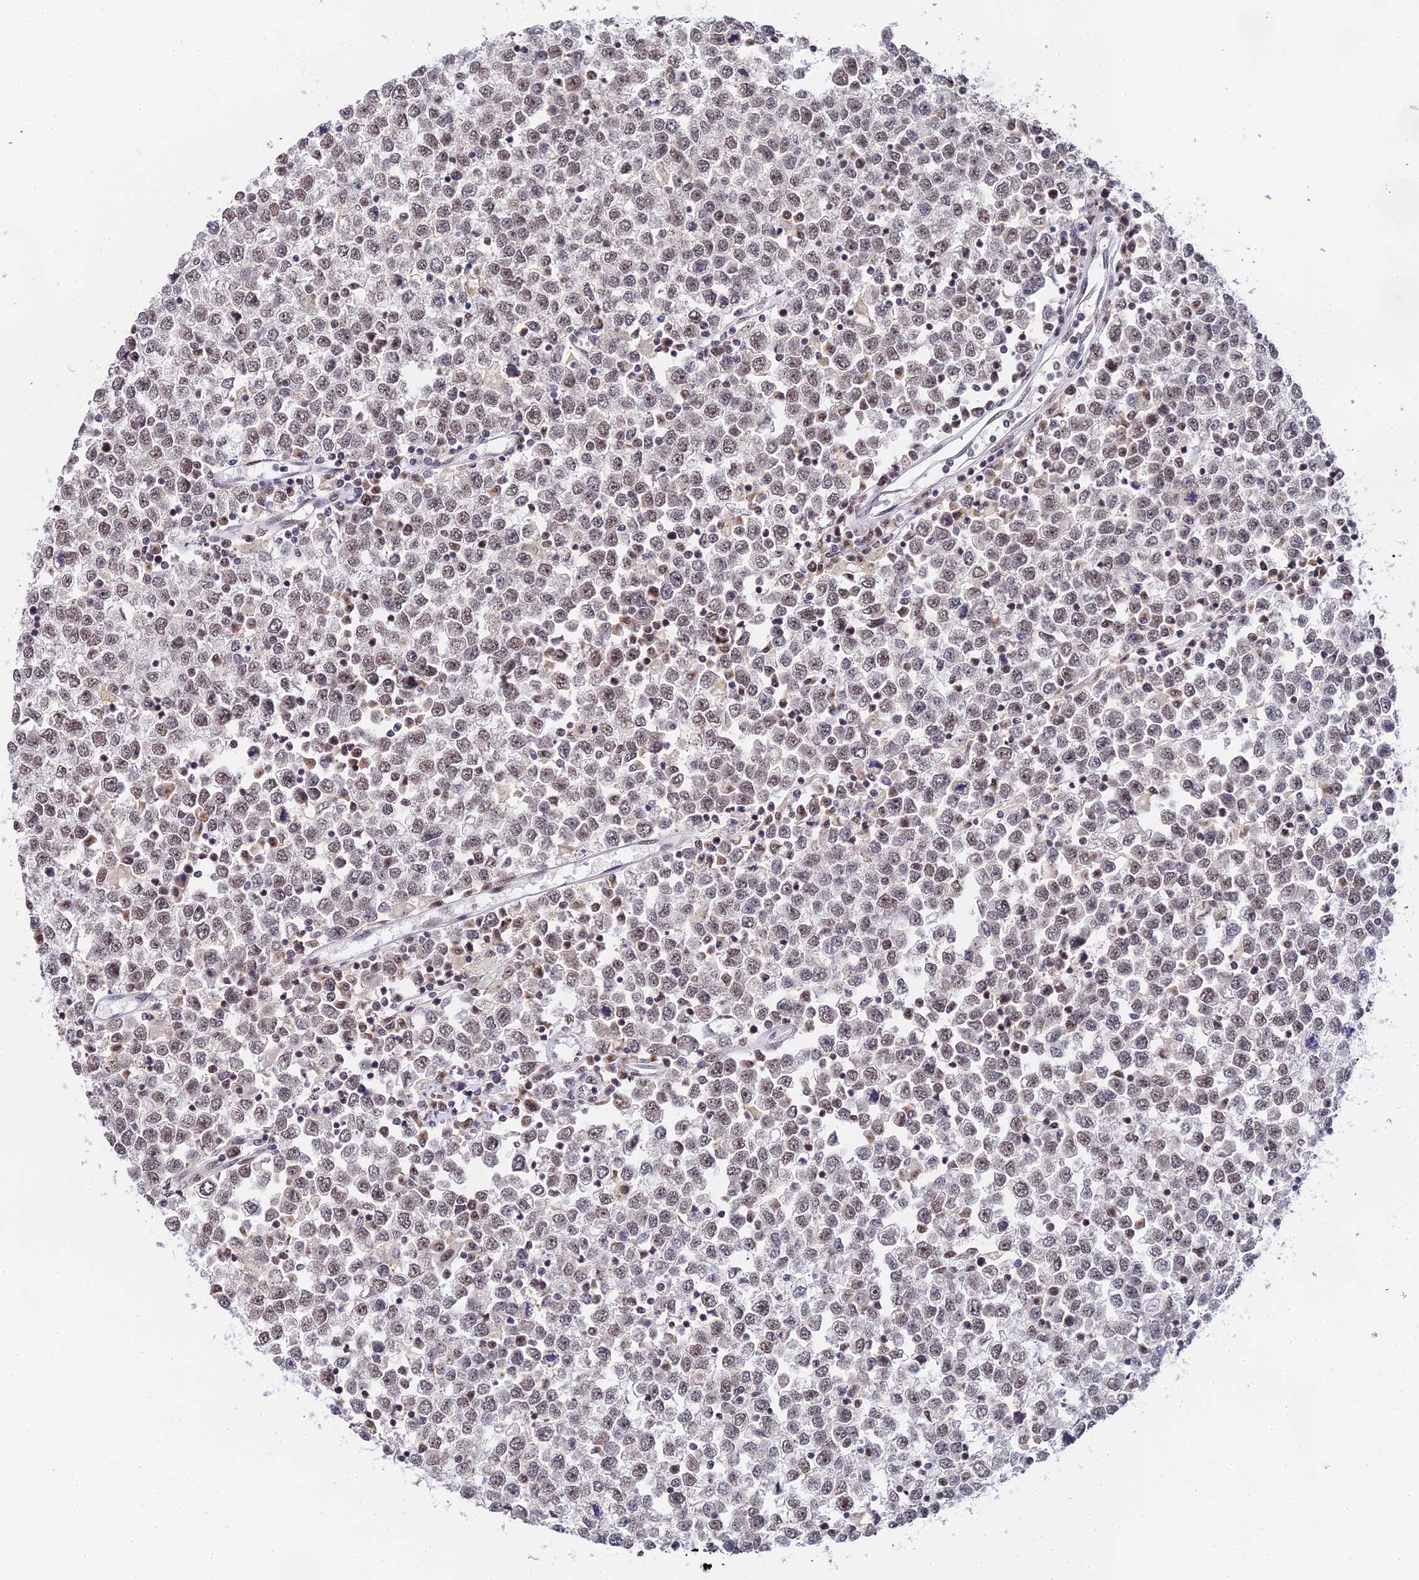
{"staining": {"intensity": "moderate", "quantity": ">75%", "location": "nuclear"}, "tissue": "testis cancer", "cell_type": "Tumor cells", "image_type": "cancer", "snomed": [{"axis": "morphology", "description": "Seminoma, NOS"}, {"axis": "topography", "description": "Testis"}], "caption": "Testis cancer stained with DAB immunohistochemistry (IHC) shows medium levels of moderate nuclear expression in approximately >75% of tumor cells.", "gene": "EXOSC3", "patient": {"sex": "male", "age": 65}}